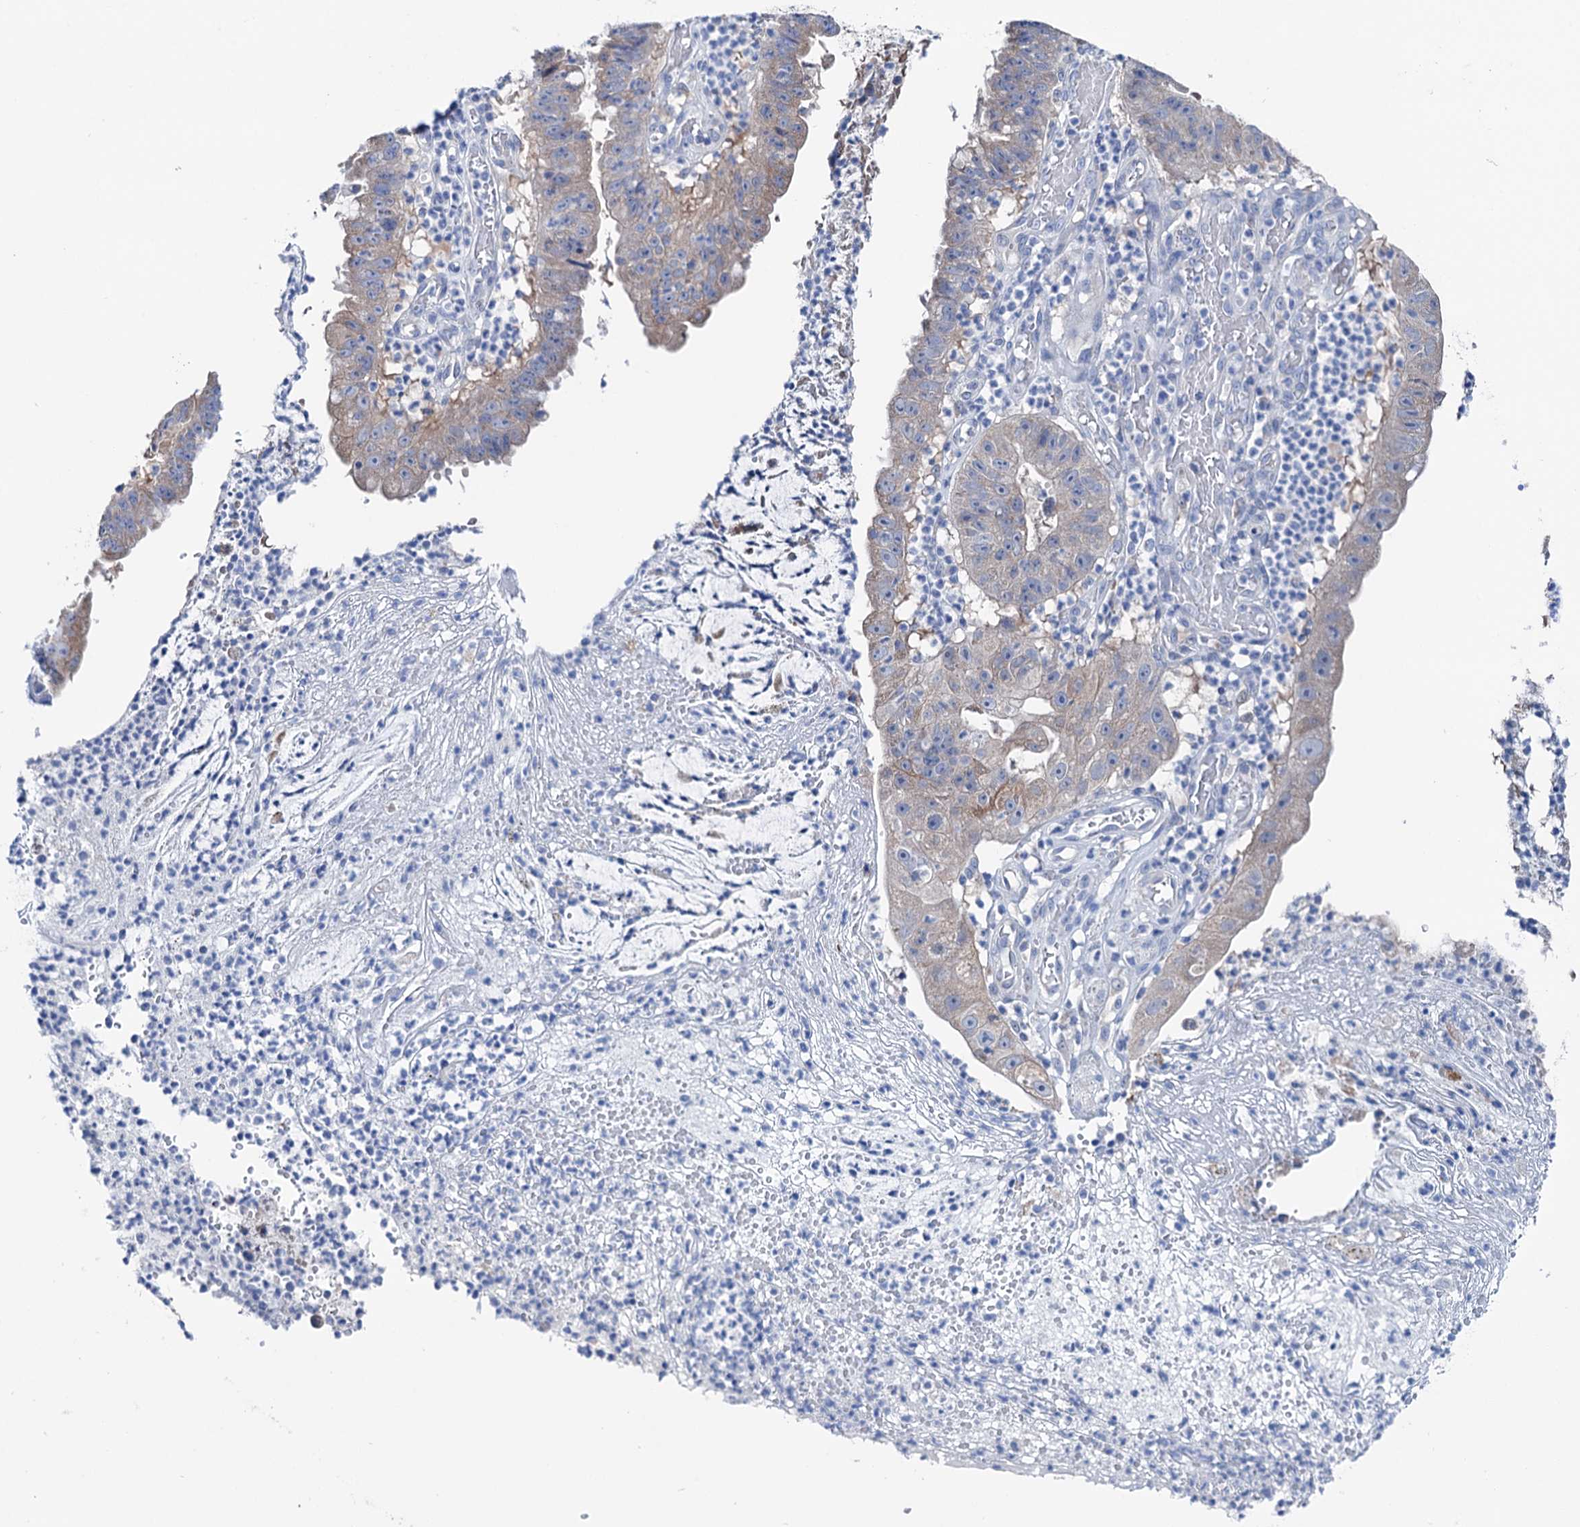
{"staining": {"intensity": "weak", "quantity": "<25%", "location": "cytoplasmic/membranous"}, "tissue": "stomach cancer", "cell_type": "Tumor cells", "image_type": "cancer", "snomed": [{"axis": "morphology", "description": "Adenocarcinoma, NOS"}, {"axis": "topography", "description": "Stomach"}], "caption": "The photomicrograph demonstrates no significant positivity in tumor cells of stomach cancer.", "gene": "SHROOM1", "patient": {"sex": "male", "age": 59}}